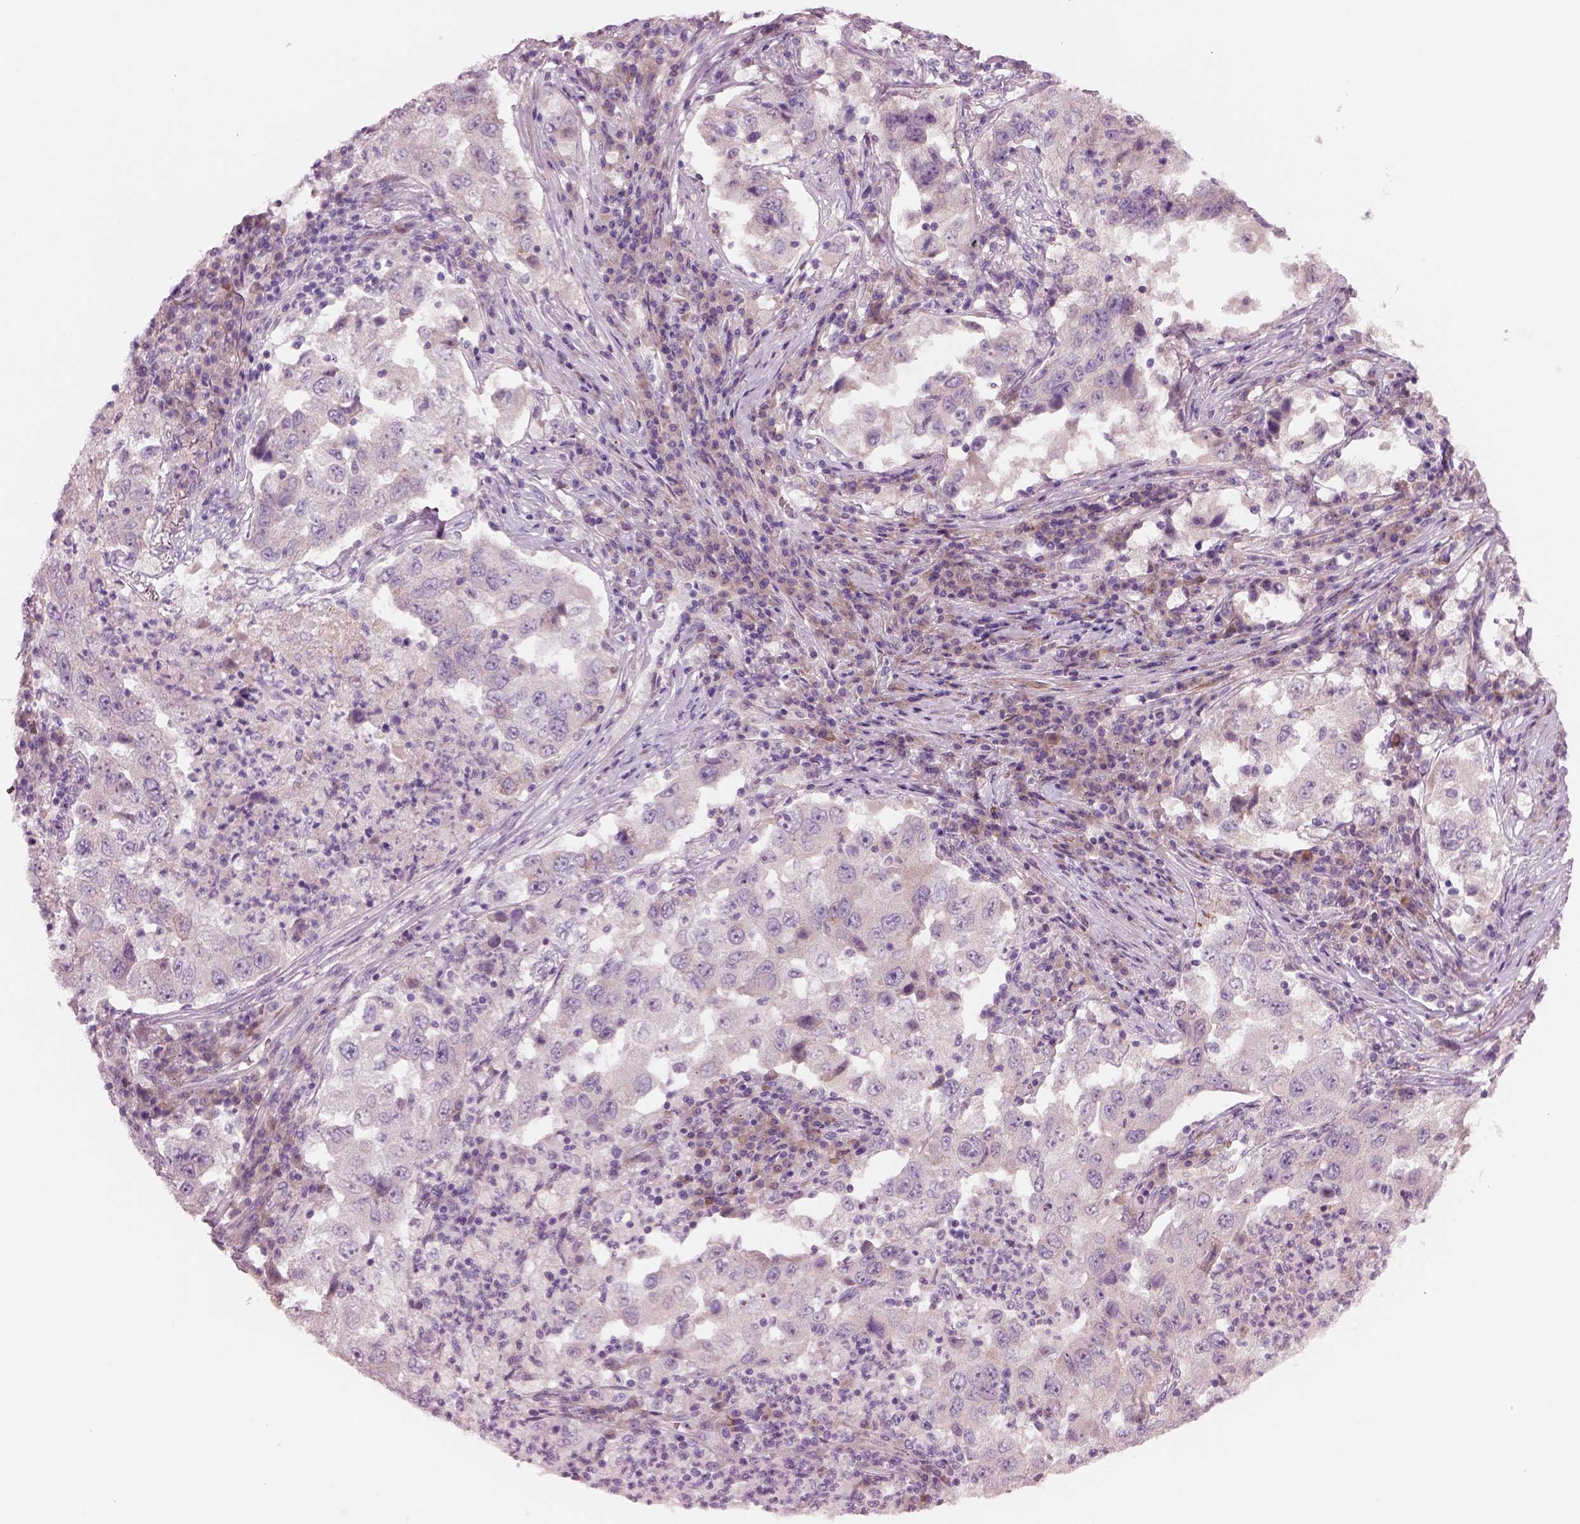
{"staining": {"intensity": "negative", "quantity": "none", "location": "none"}, "tissue": "lung cancer", "cell_type": "Tumor cells", "image_type": "cancer", "snomed": [{"axis": "morphology", "description": "Adenocarcinoma, NOS"}, {"axis": "topography", "description": "Lung"}], "caption": "The micrograph displays no significant expression in tumor cells of lung cancer (adenocarcinoma). Nuclei are stained in blue.", "gene": "PLPP7", "patient": {"sex": "male", "age": 73}}